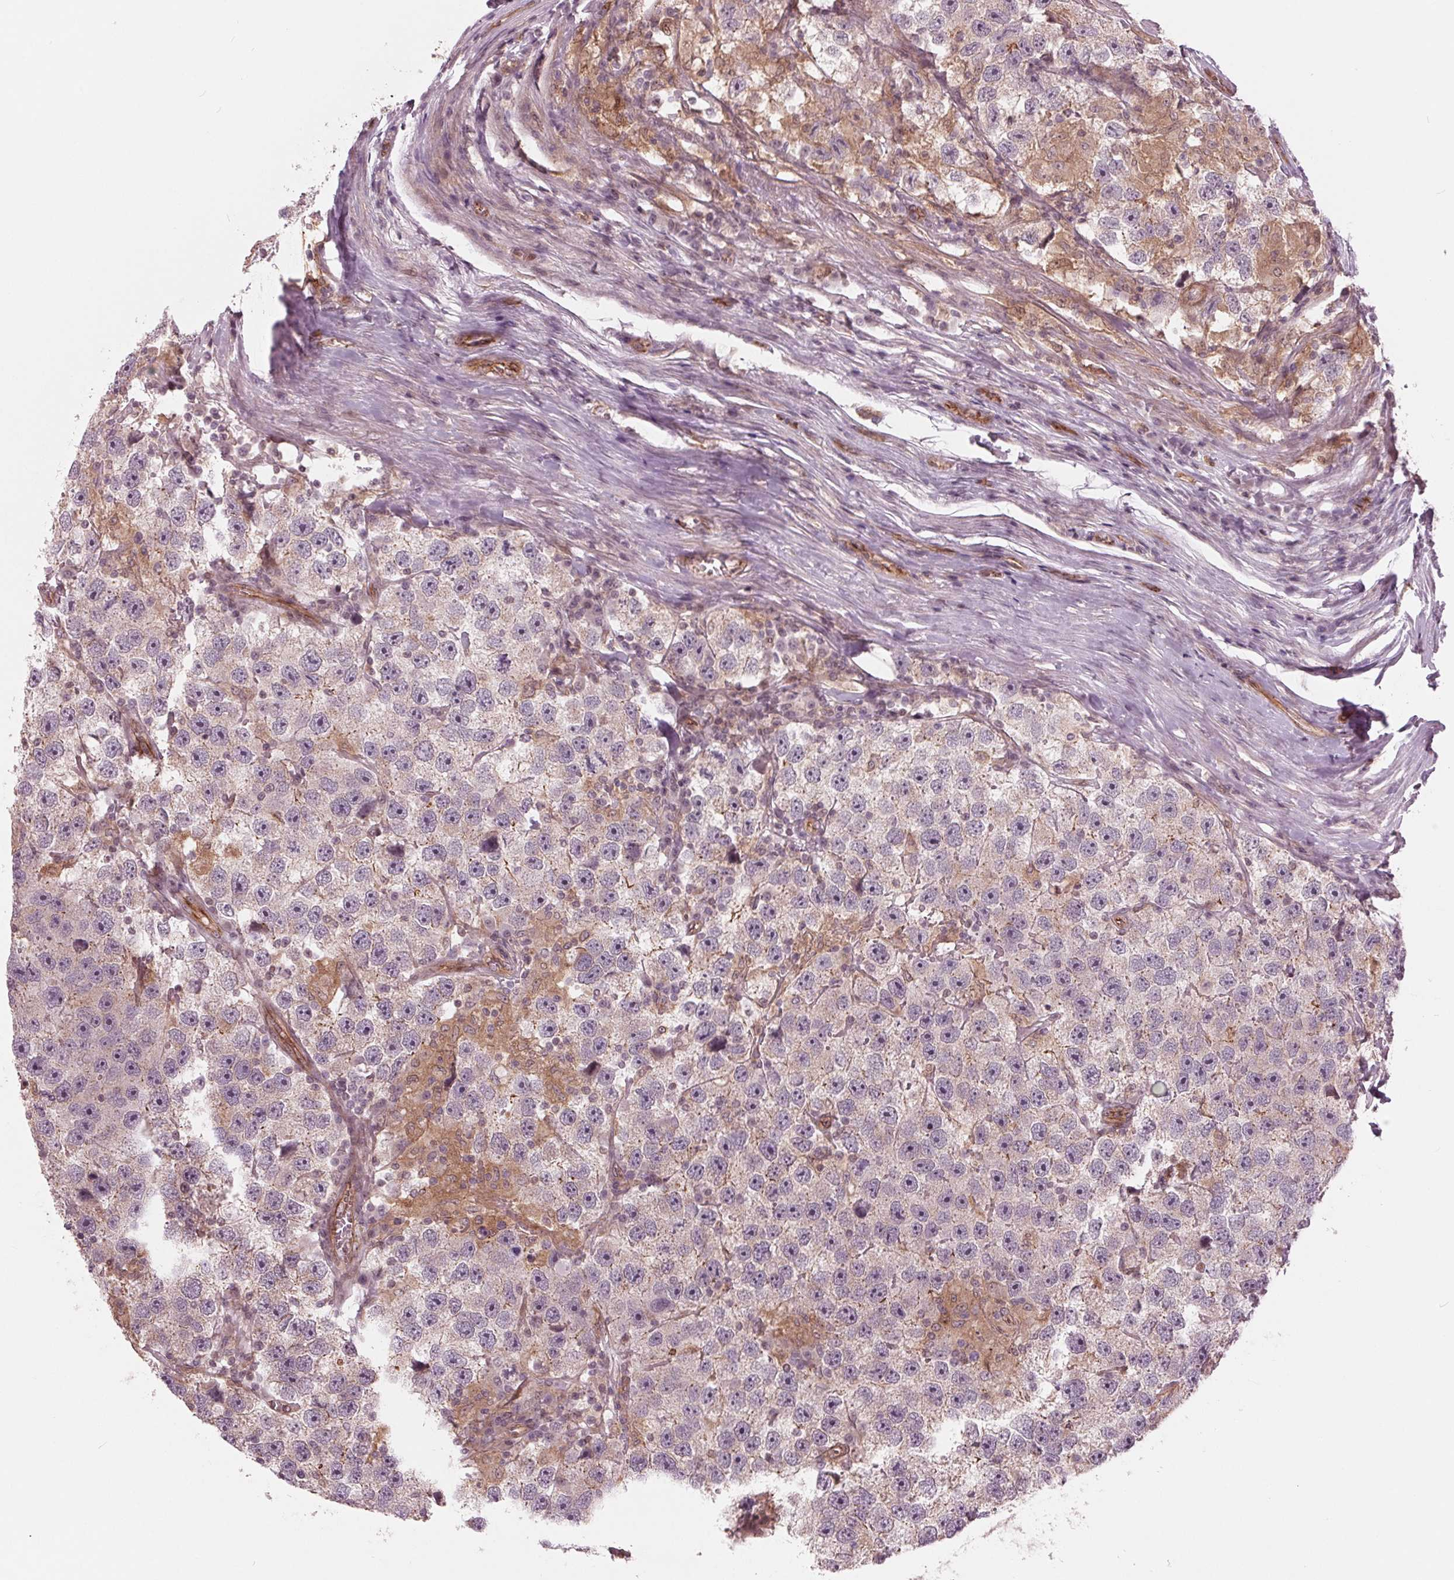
{"staining": {"intensity": "negative", "quantity": "none", "location": "none"}, "tissue": "testis cancer", "cell_type": "Tumor cells", "image_type": "cancer", "snomed": [{"axis": "morphology", "description": "Seminoma, NOS"}, {"axis": "topography", "description": "Testis"}], "caption": "Immunohistochemistry (IHC) histopathology image of neoplastic tissue: human testis cancer (seminoma) stained with DAB exhibits no significant protein expression in tumor cells.", "gene": "TXNIP", "patient": {"sex": "male", "age": 26}}